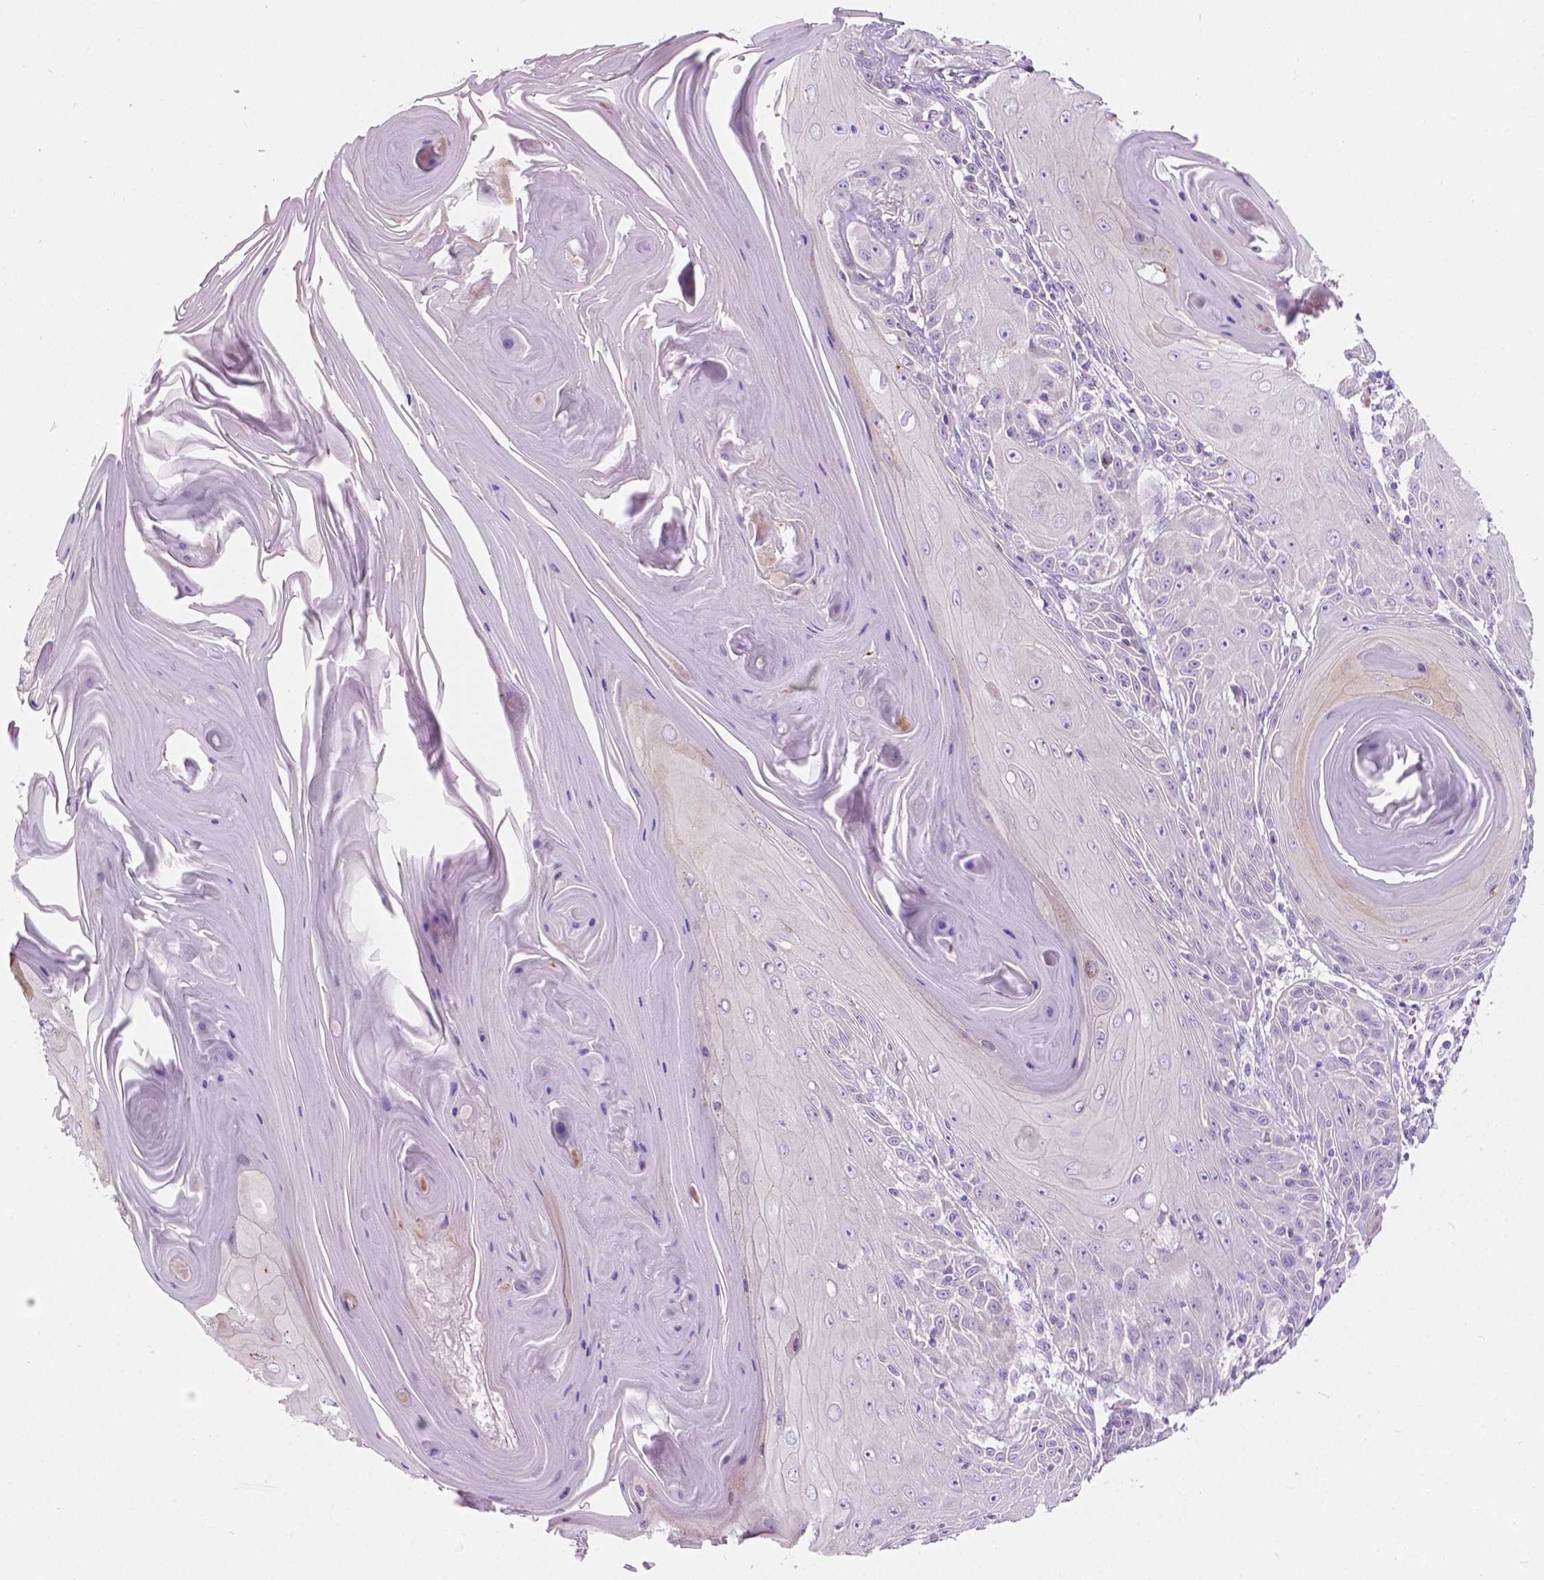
{"staining": {"intensity": "negative", "quantity": "none", "location": "none"}, "tissue": "skin cancer", "cell_type": "Tumor cells", "image_type": "cancer", "snomed": [{"axis": "morphology", "description": "Squamous cell carcinoma, NOS"}, {"axis": "topography", "description": "Skin"}, {"axis": "topography", "description": "Vulva"}], "caption": "IHC of skin cancer exhibits no expression in tumor cells.", "gene": "NOS1AP", "patient": {"sex": "female", "age": 85}}